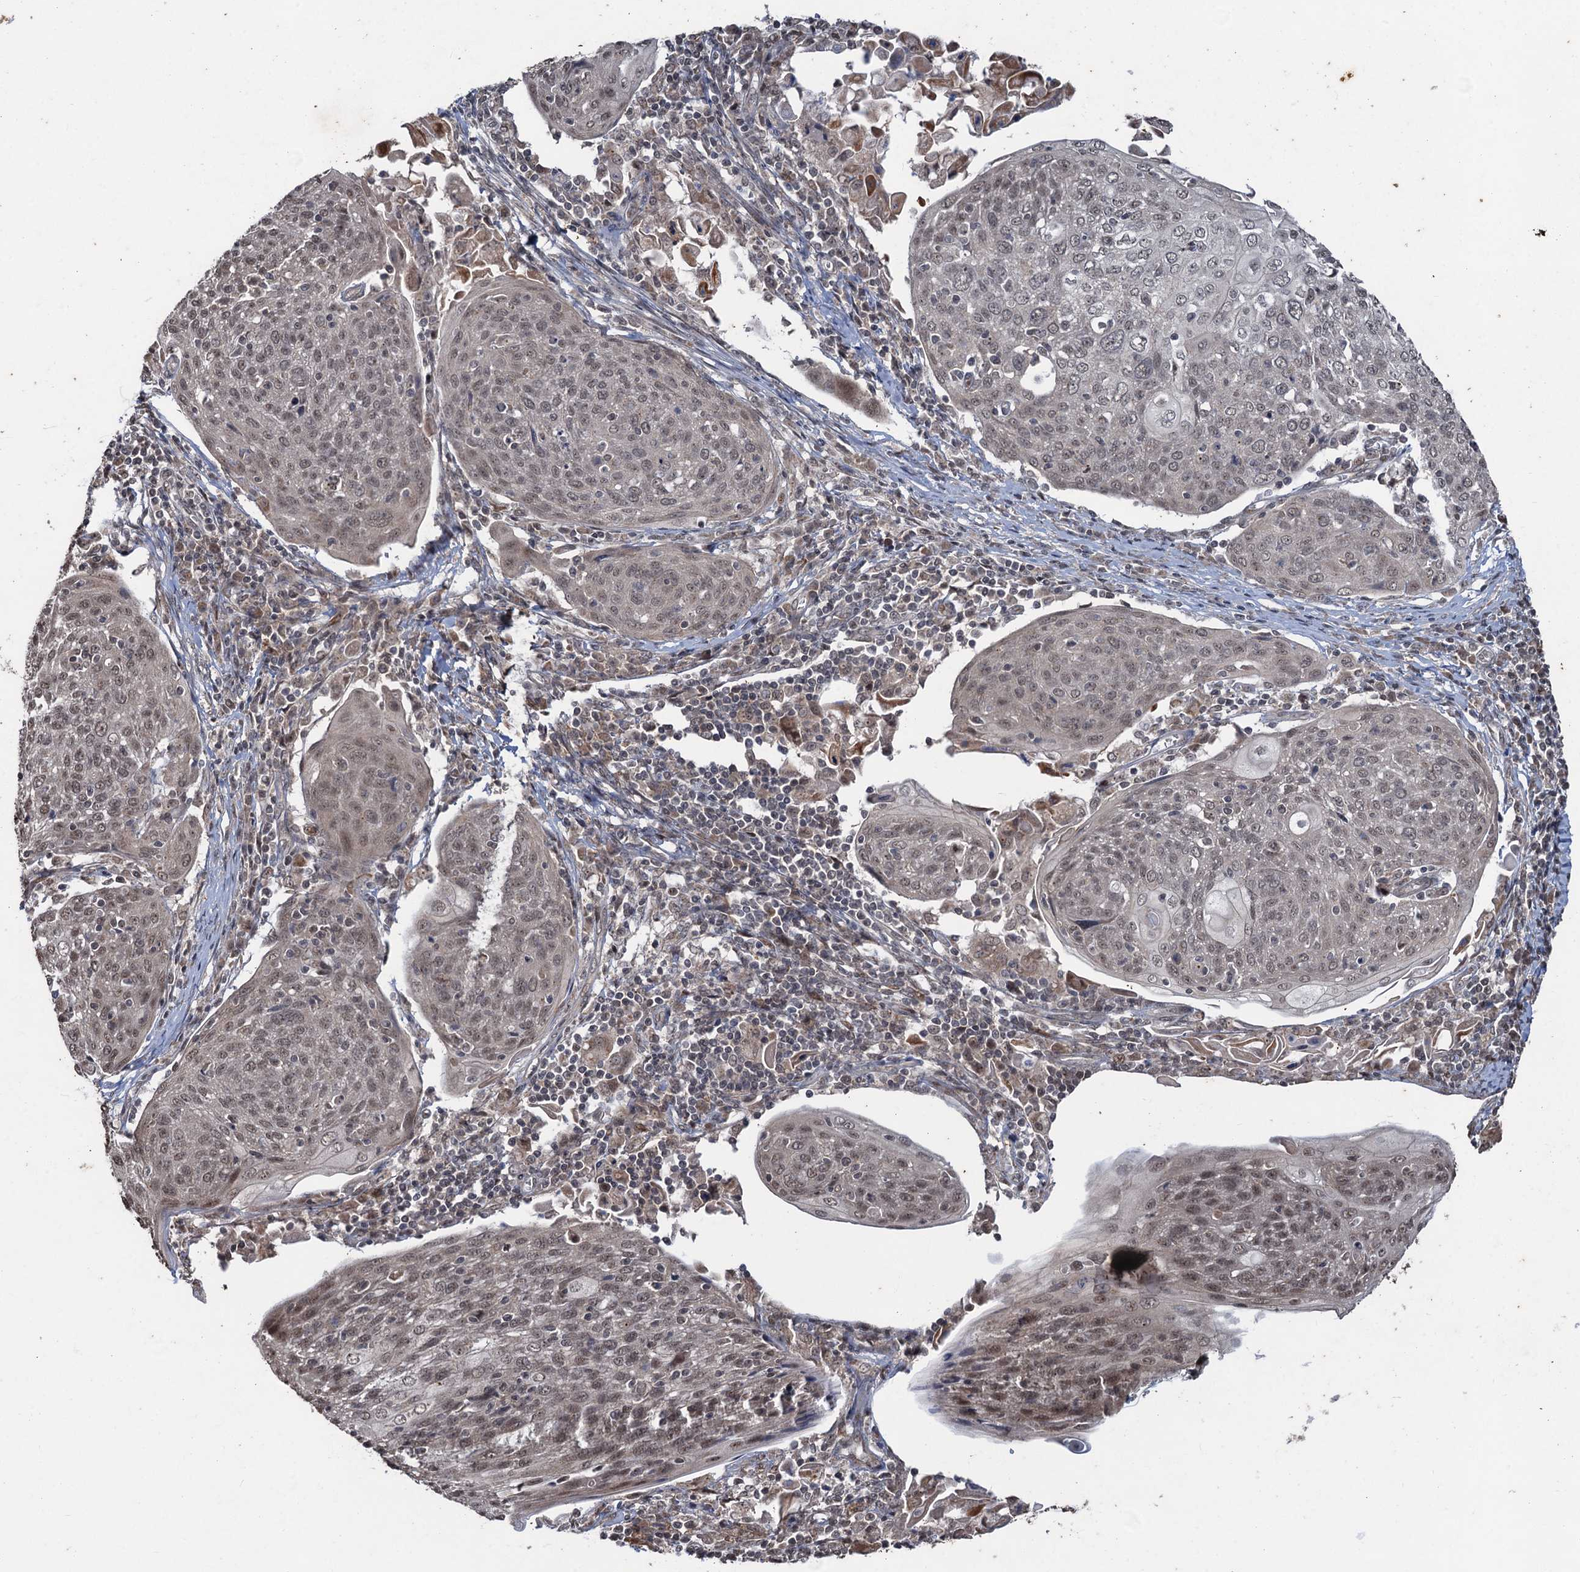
{"staining": {"intensity": "weak", "quantity": ">75%", "location": "nuclear"}, "tissue": "cervical cancer", "cell_type": "Tumor cells", "image_type": "cancer", "snomed": [{"axis": "morphology", "description": "Squamous cell carcinoma, NOS"}, {"axis": "topography", "description": "Cervix"}], "caption": "Cervical cancer (squamous cell carcinoma) stained with a brown dye demonstrates weak nuclear positive staining in approximately >75% of tumor cells.", "gene": "REP15", "patient": {"sex": "female", "age": 67}}